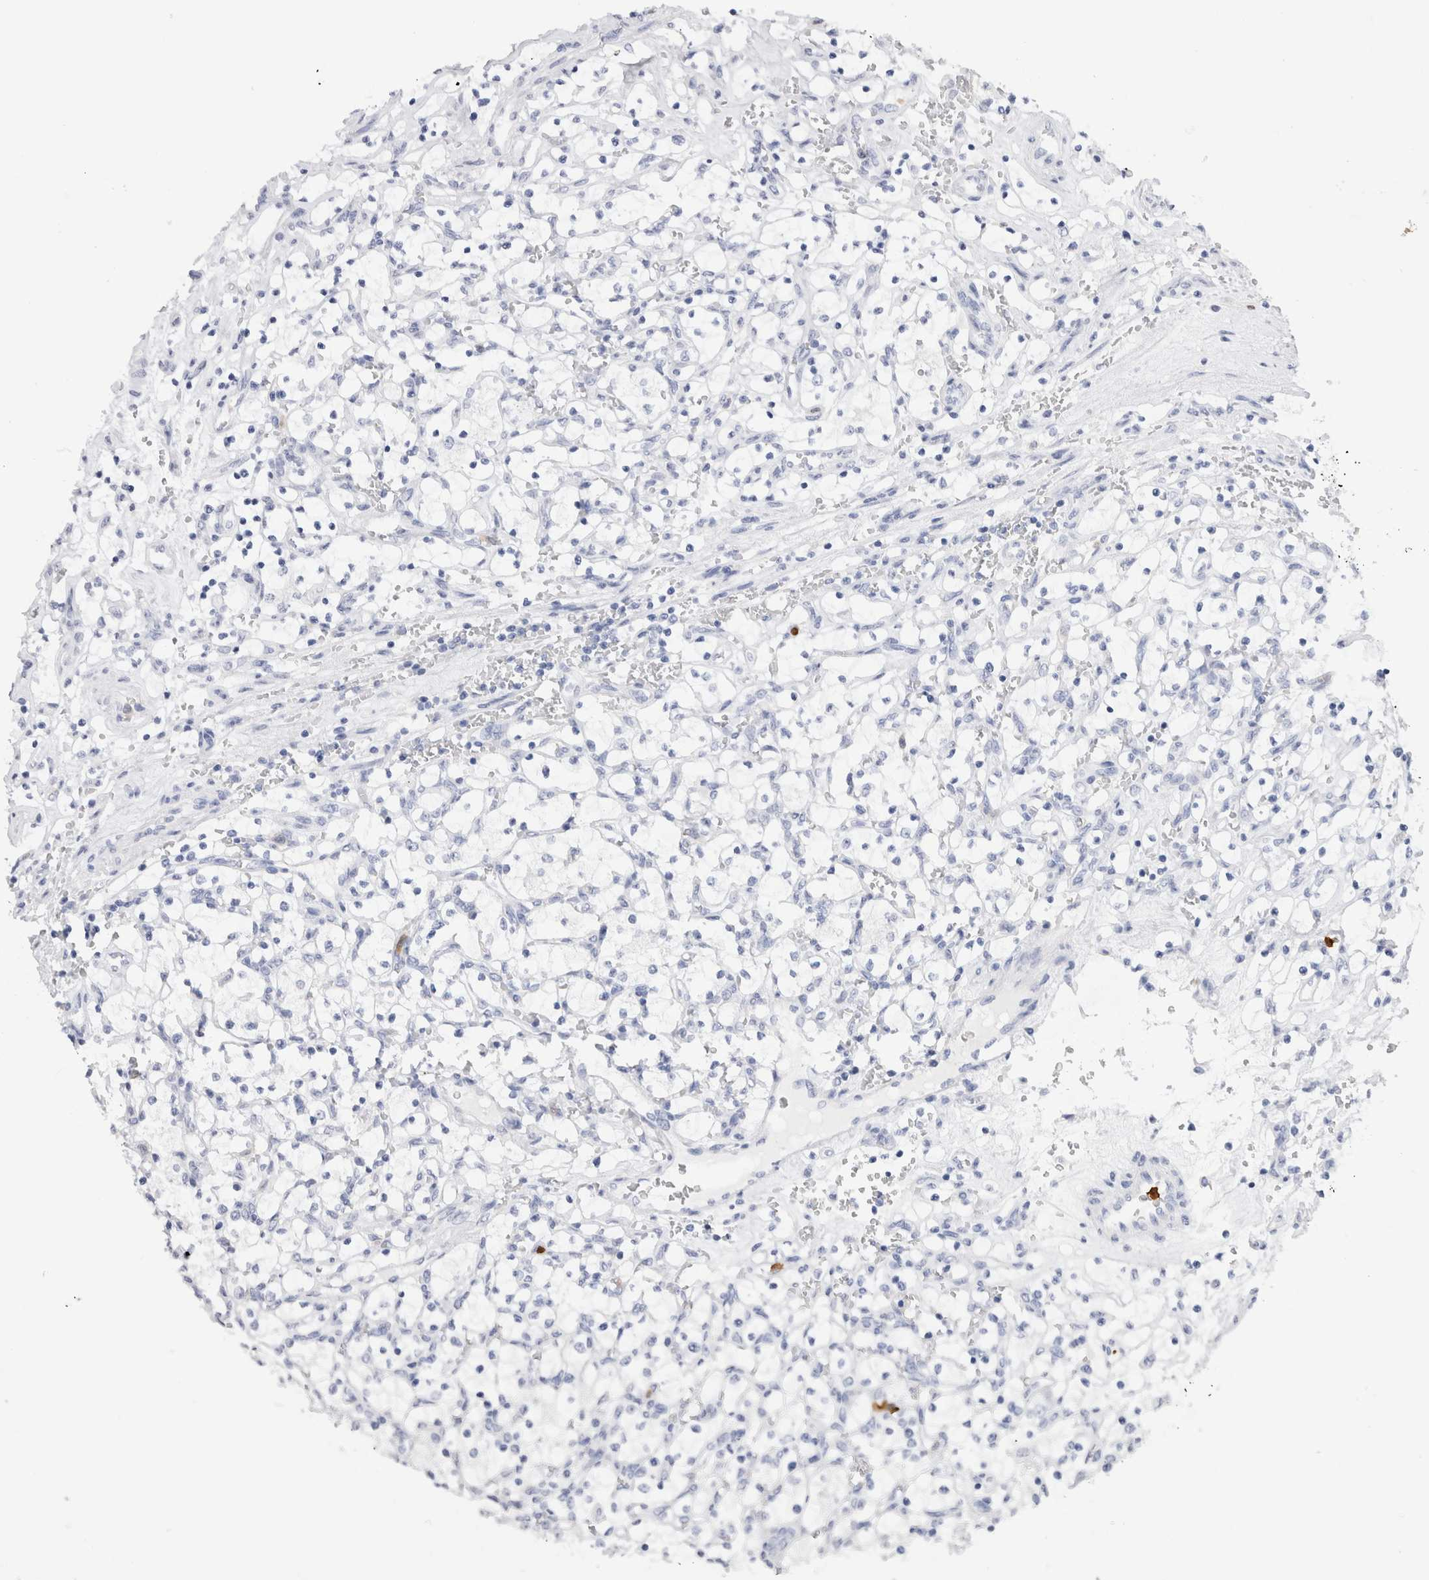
{"staining": {"intensity": "negative", "quantity": "none", "location": "none"}, "tissue": "renal cancer", "cell_type": "Tumor cells", "image_type": "cancer", "snomed": [{"axis": "morphology", "description": "Adenocarcinoma, NOS"}, {"axis": "topography", "description": "Kidney"}], "caption": "A micrograph of adenocarcinoma (renal) stained for a protein reveals no brown staining in tumor cells. (Brightfield microscopy of DAB immunohistochemistry (IHC) at high magnification).", "gene": "SLC10A5", "patient": {"sex": "female", "age": 69}}